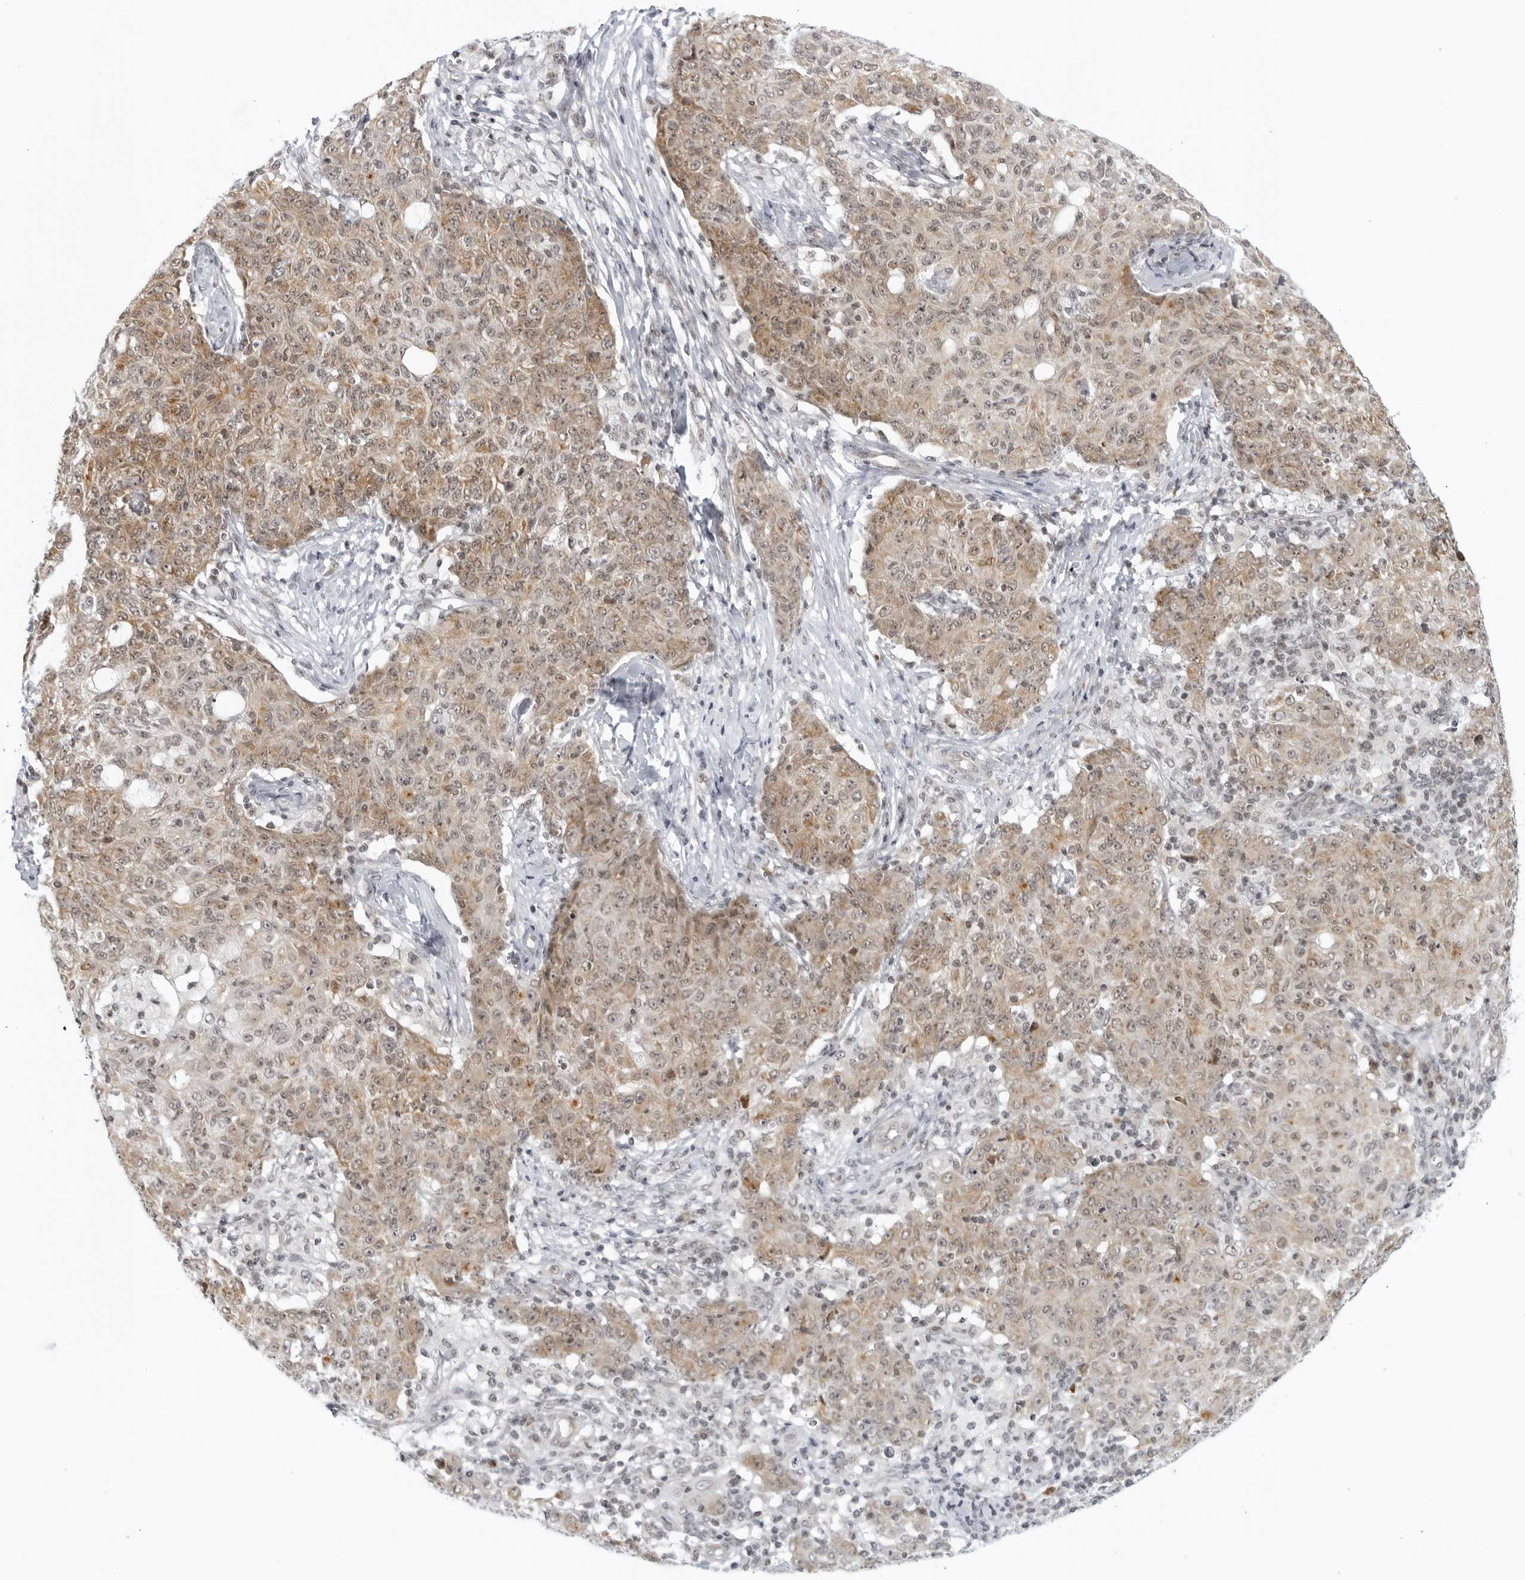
{"staining": {"intensity": "weak", "quantity": ">75%", "location": "cytoplasmic/membranous"}, "tissue": "ovarian cancer", "cell_type": "Tumor cells", "image_type": "cancer", "snomed": [{"axis": "morphology", "description": "Carcinoma, endometroid"}, {"axis": "topography", "description": "Ovary"}], "caption": "Endometroid carcinoma (ovarian) tissue reveals weak cytoplasmic/membranous positivity in approximately >75% of tumor cells (Brightfield microscopy of DAB IHC at high magnification).", "gene": "RAB11FIP3", "patient": {"sex": "female", "age": 42}}